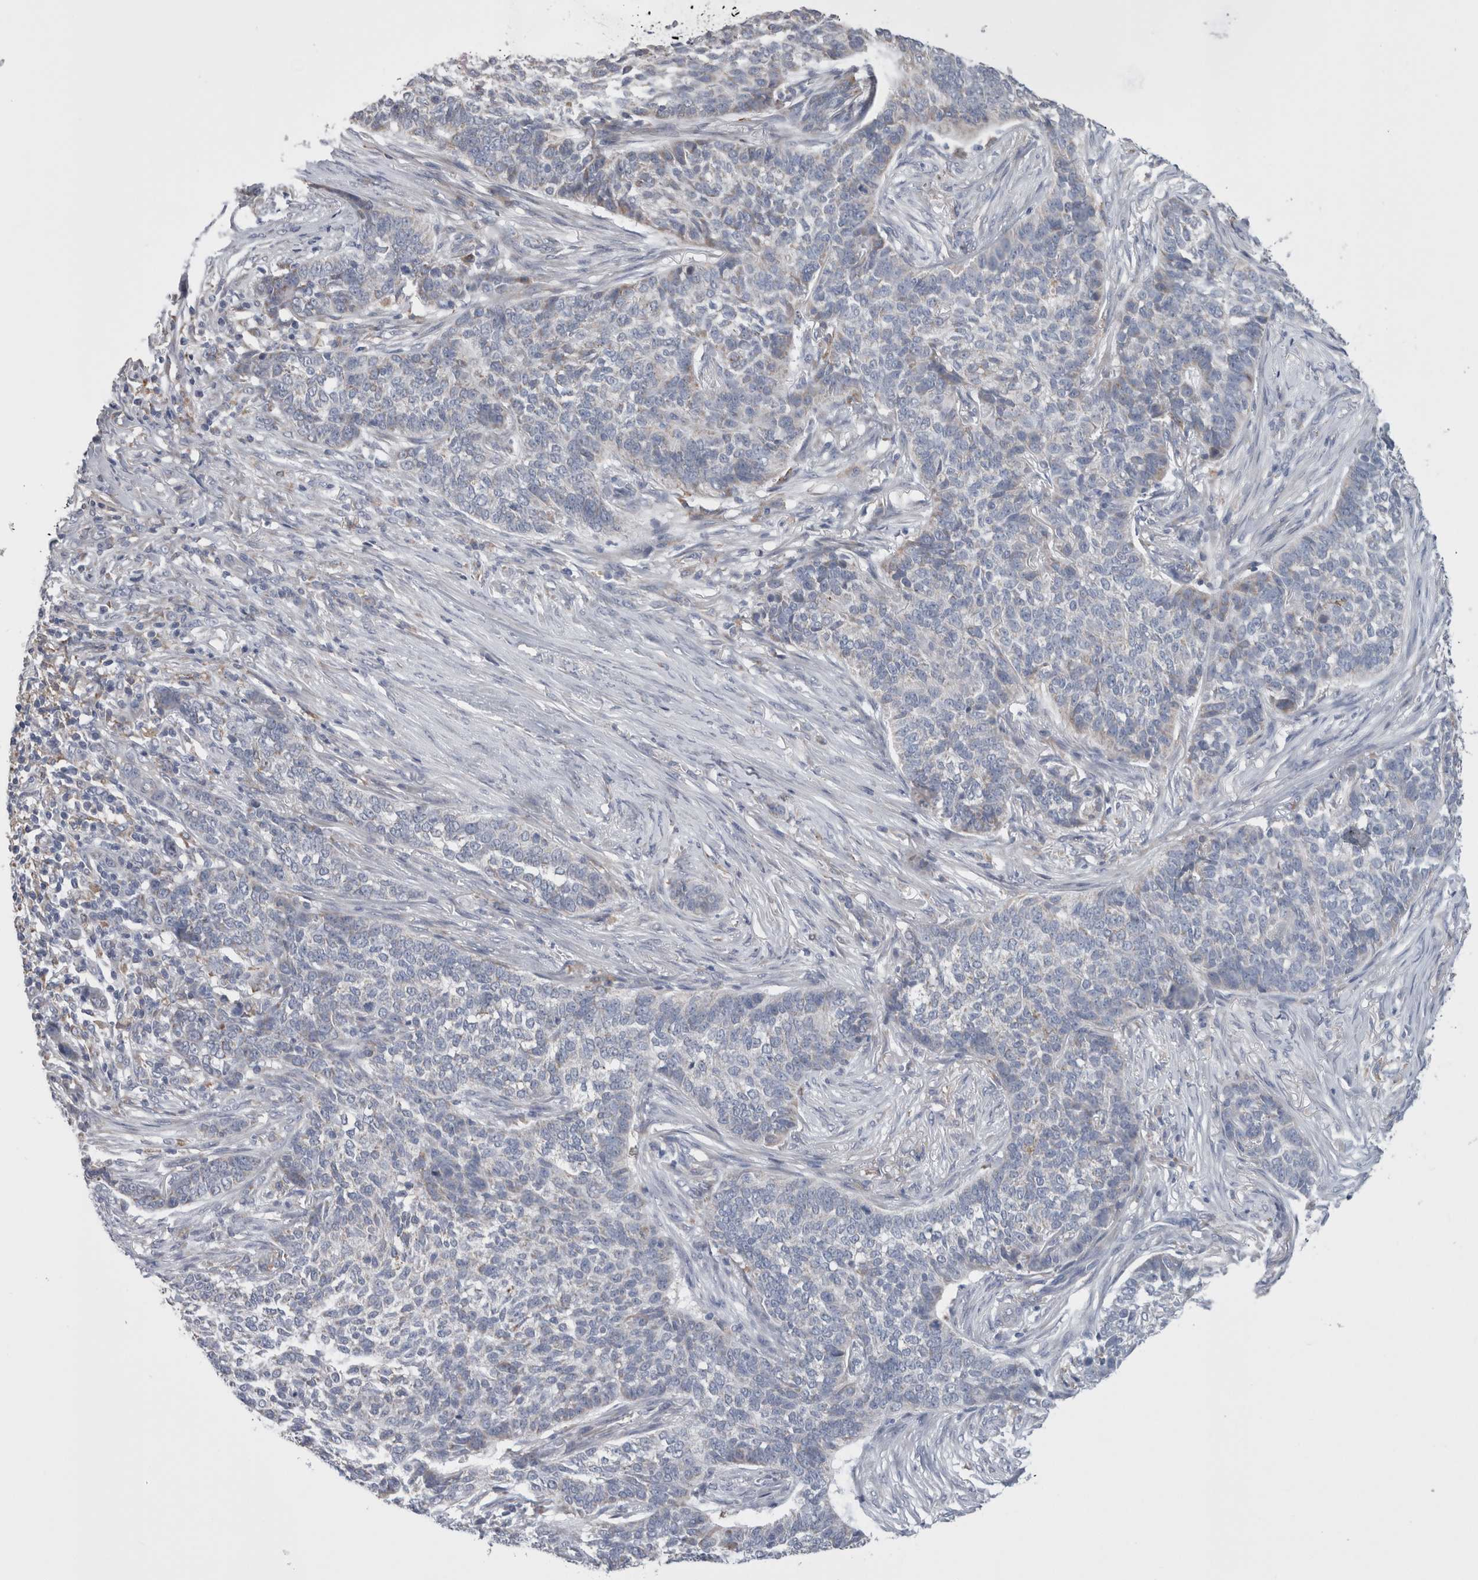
{"staining": {"intensity": "negative", "quantity": "none", "location": "none"}, "tissue": "skin cancer", "cell_type": "Tumor cells", "image_type": "cancer", "snomed": [{"axis": "morphology", "description": "Basal cell carcinoma"}, {"axis": "topography", "description": "Skin"}], "caption": "Image shows no protein staining in tumor cells of skin basal cell carcinoma tissue.", "gene": "GDAP1", "patient": {"sex": "male", "age": 85}}